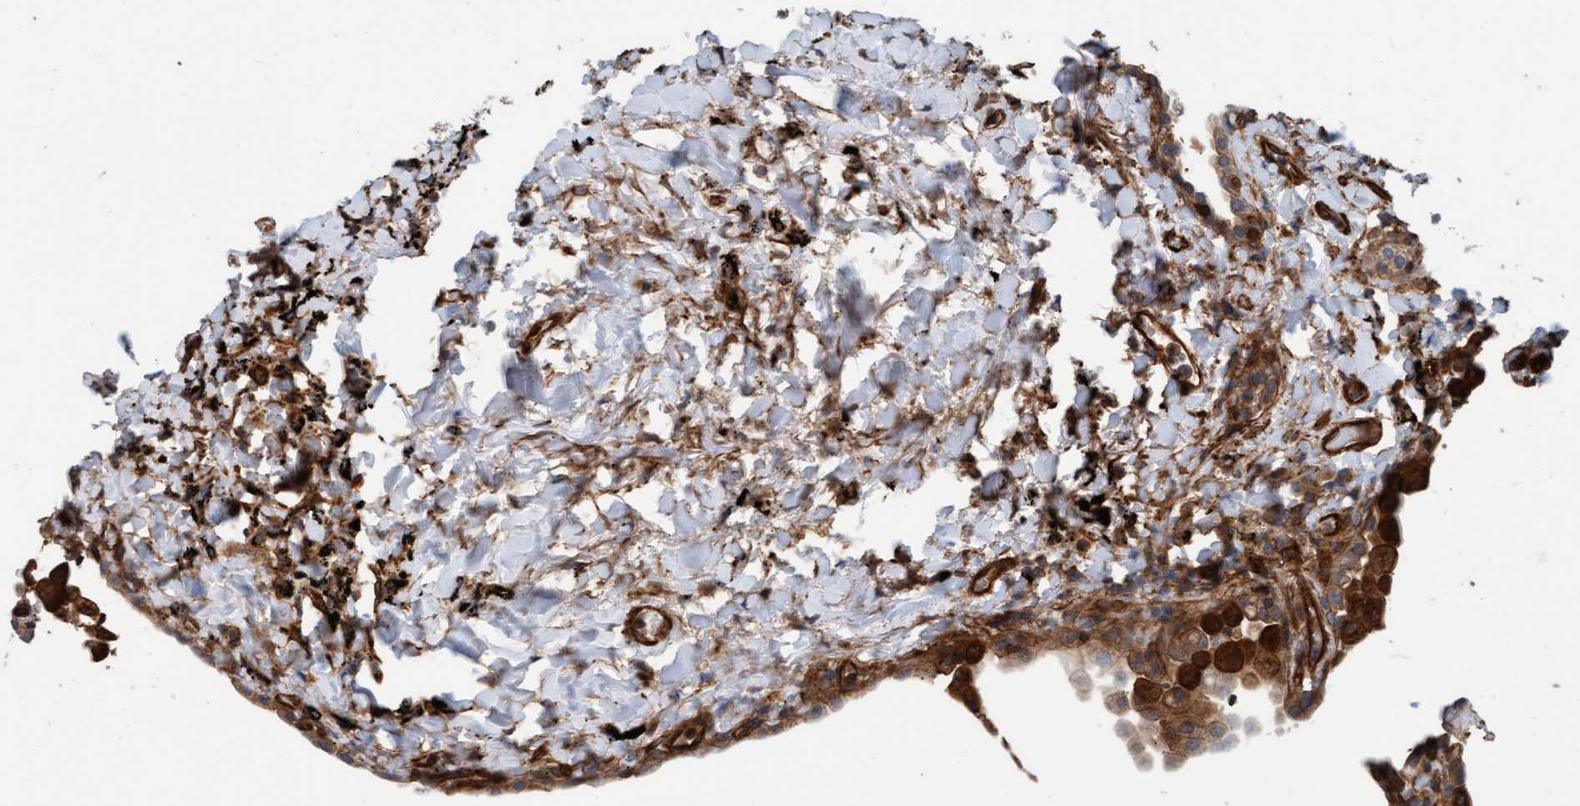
{"staining": {"intensity": "moderate", "quantity": ">75%", "location": "cytoplasmic/membranous"}, "tissue": "lung", "cell_type": "Alveolar cells", "image_type": "normal", "snomed": [{"axis": "morphology", "description": "Normal tissue, NOS"}, {"axis": "topography", "description": "Lung"}], "caption": "The histopathology image reveals a brown stain indicating the presence of a protein in the cytoplasmic/membranous of alveolar cells in lung. (DAB (3,3'-diaminobenzidine) = brown stain, brightfield microscopy at high magnification).", "gene": "STXBP4", "patient": {"sex": "male", "age": 59}}